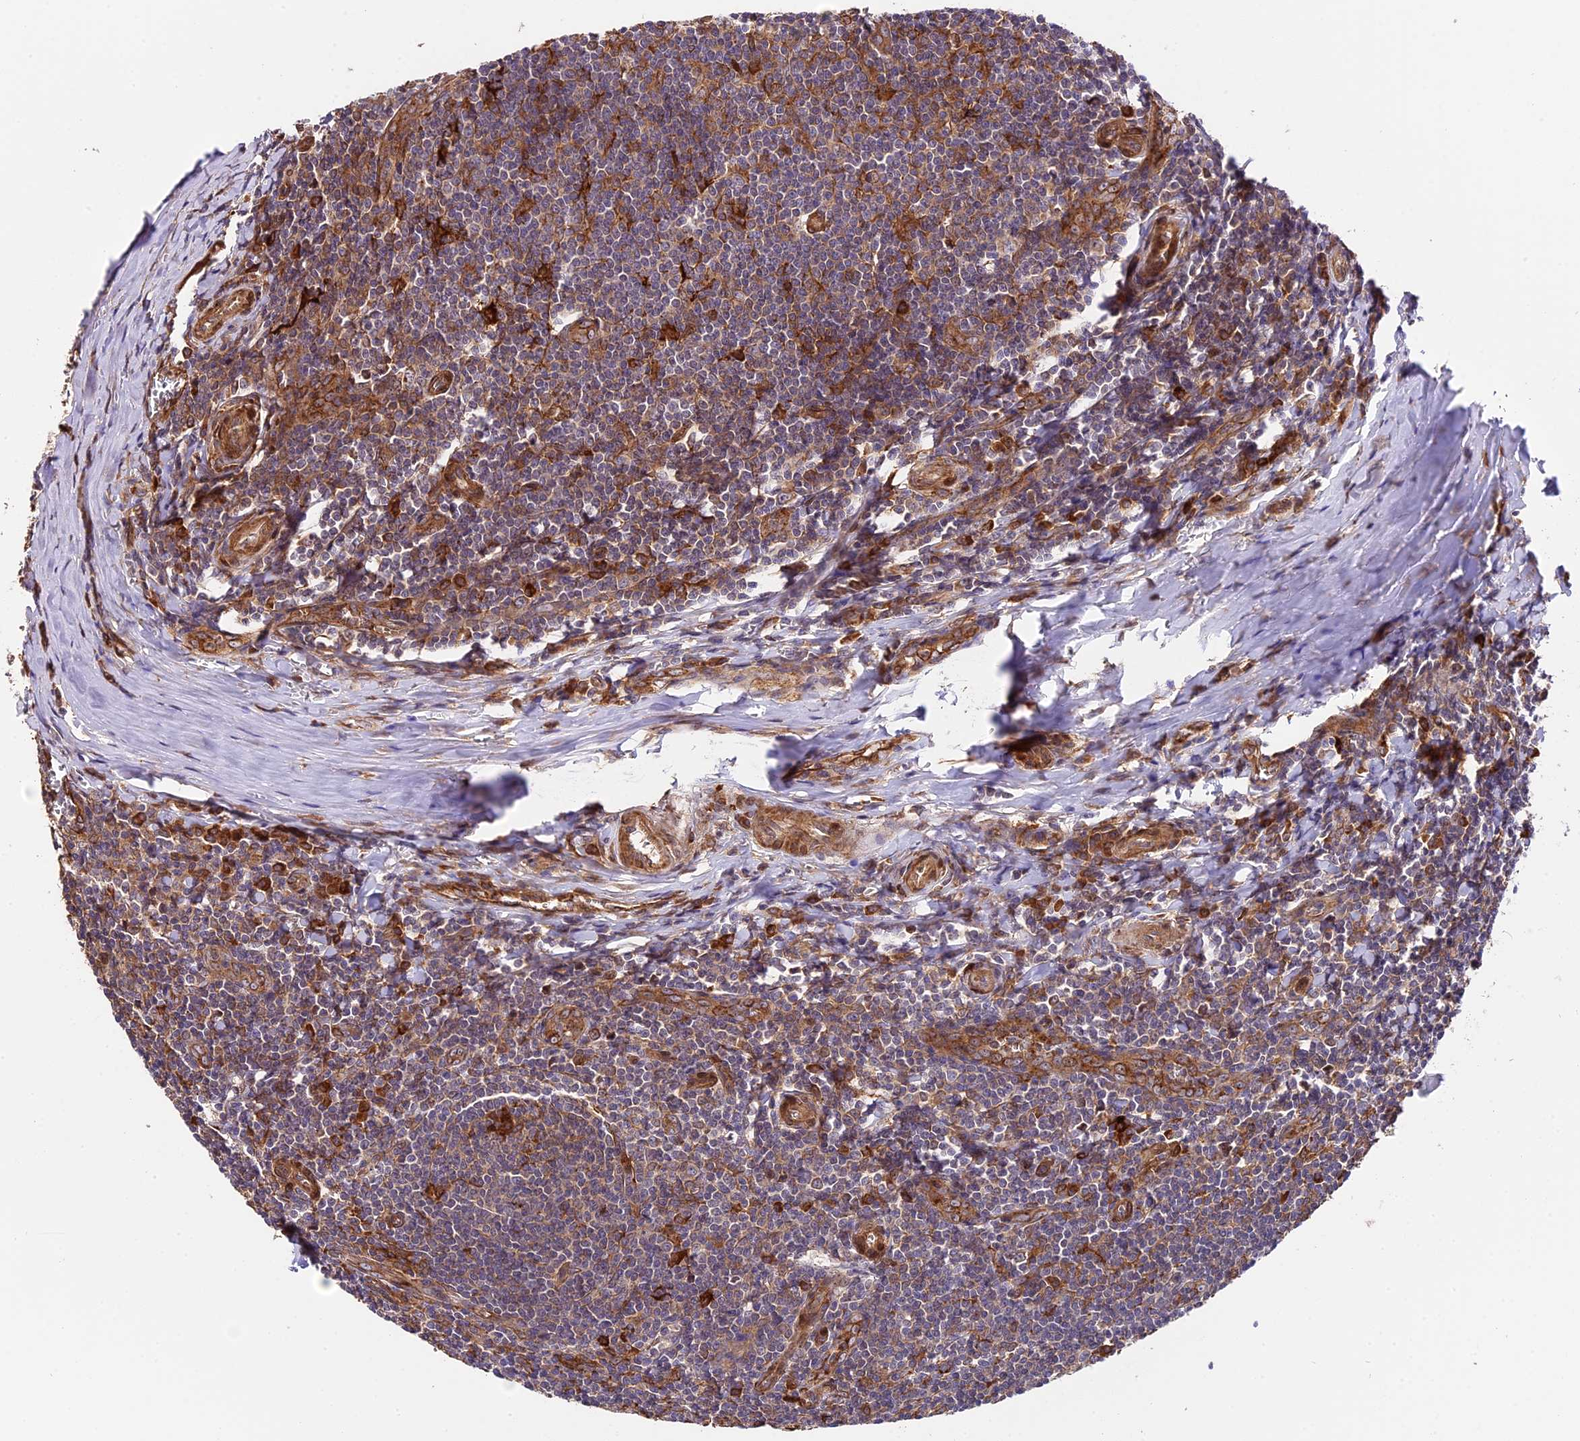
{"staining": {"intensity": "weak", "quantity": ">75%", "location": "cytoplasmic/membranous"}, "tissue": "tonsil", "cell_type": "Germinal center cells", "image_type": "normal", "snomed": [{"axis": "morphology", "description": "Normal tissue, NOS"}, {"axis": "topography", "description": "Tonsil"}], "caption": "Protein analysis of unremarkable tonsil displays weak cytoplasmic/membranous staining in approximately >75% of germinal center cells.", "gene": "HERPUD1", "patient": {"sex": "male", "age": 27}}